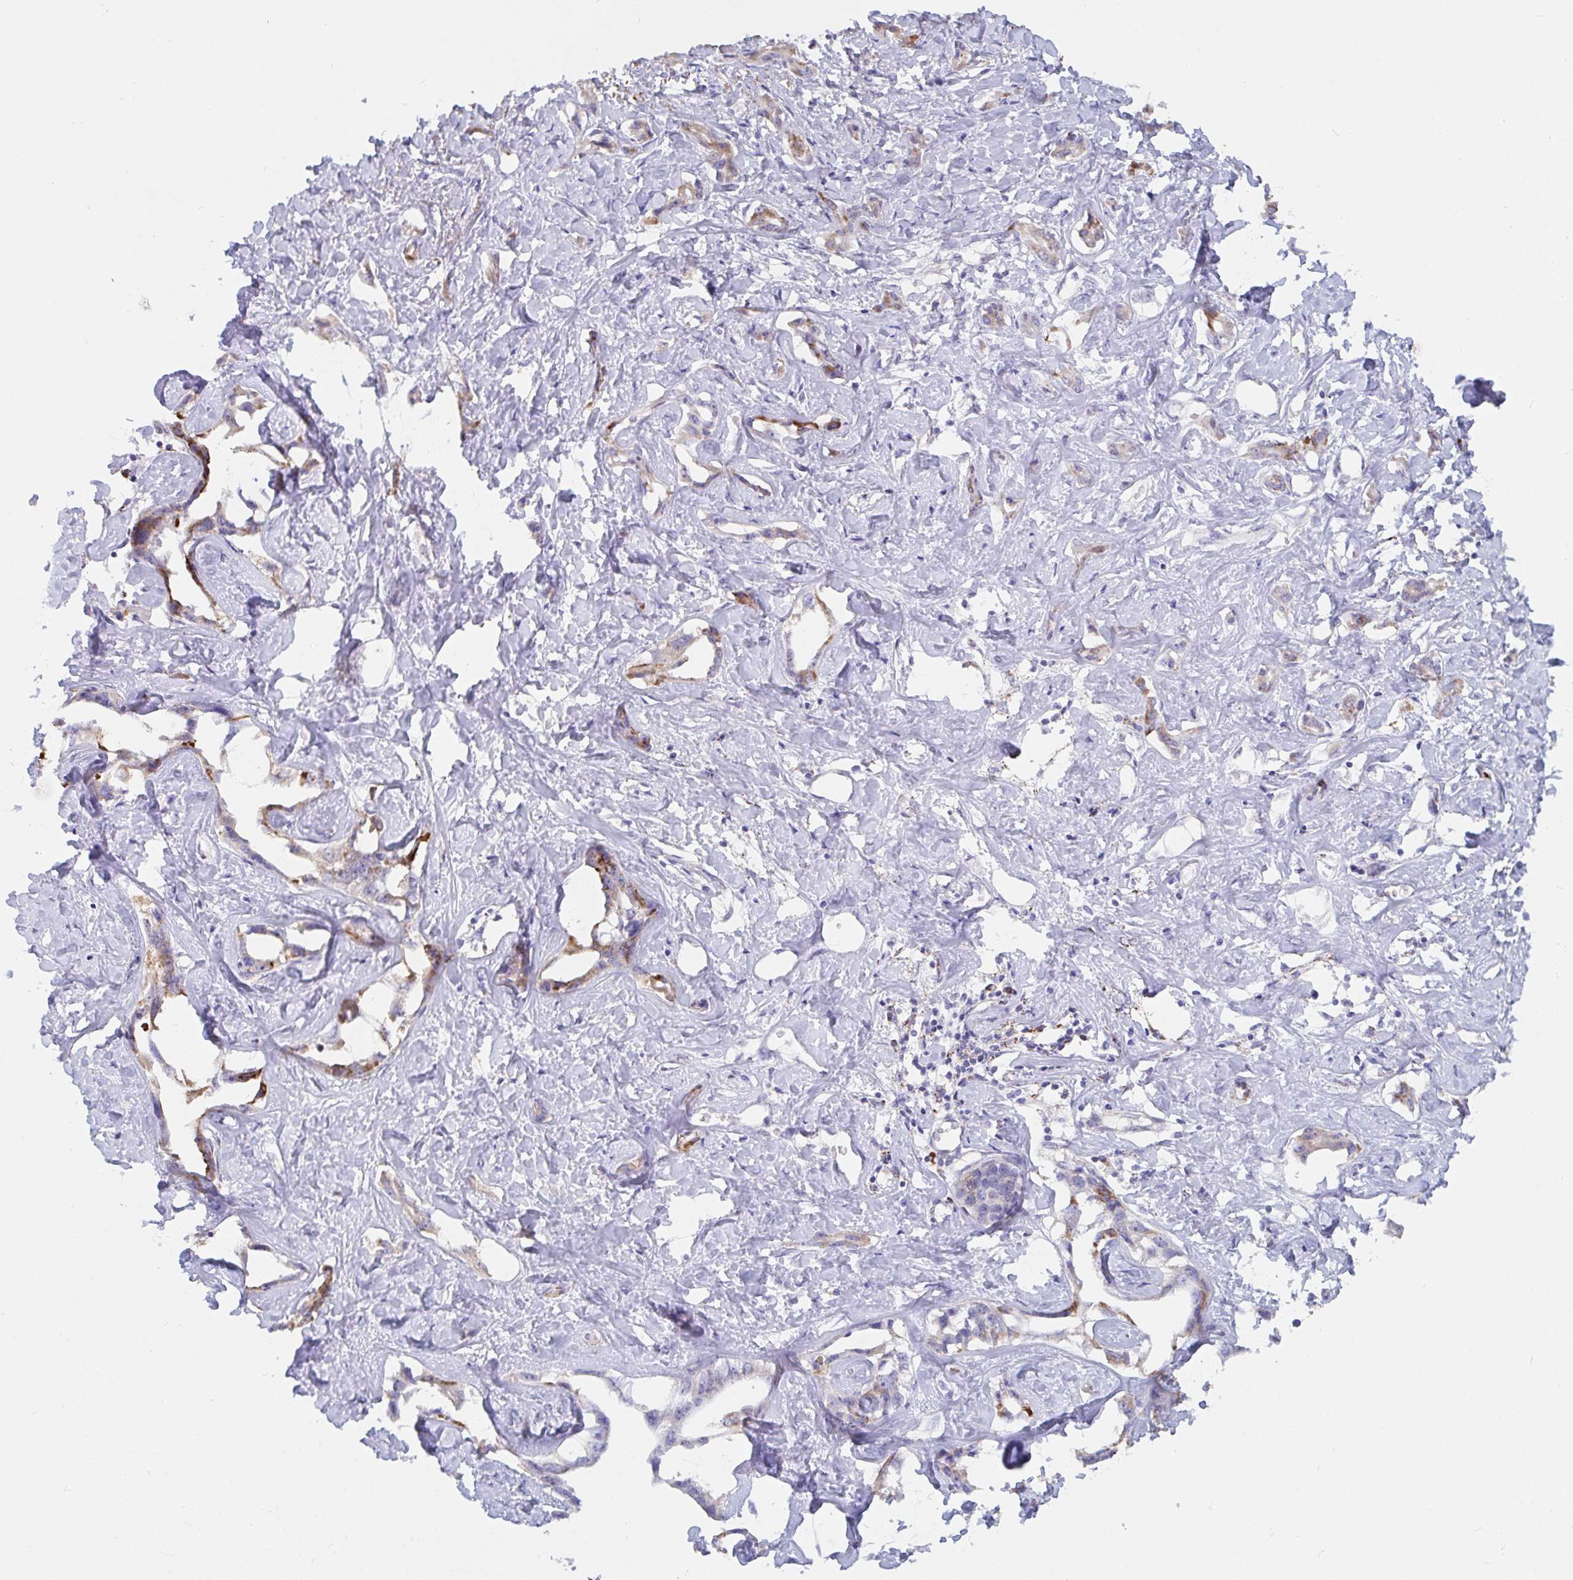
{"staining": {"intensity": "moderate", "quantity": "25%-75%", "location": "cytoplasmic/membranous"}, "tissue": "liver cancer", "cell_type": "Tumor cells", "image_type": "cancer", "snomed": [{"axis": "morphology", "description": "Cholangiocarcinoma"}, {"axis": "topography", "description": "Liver"}], "caption": "A brown stain highlights moderate cytoplasmic/membranous expression of a protein in liver cancer (cholangiocarcinoma) tumor cells. The staining is performed using DAB brown chromogen to label protein expression. The nuclei are counter-stained blue using hematoxylin.", "gene": "FAM156B", "patient": {"sex": "male", "age": 59}}